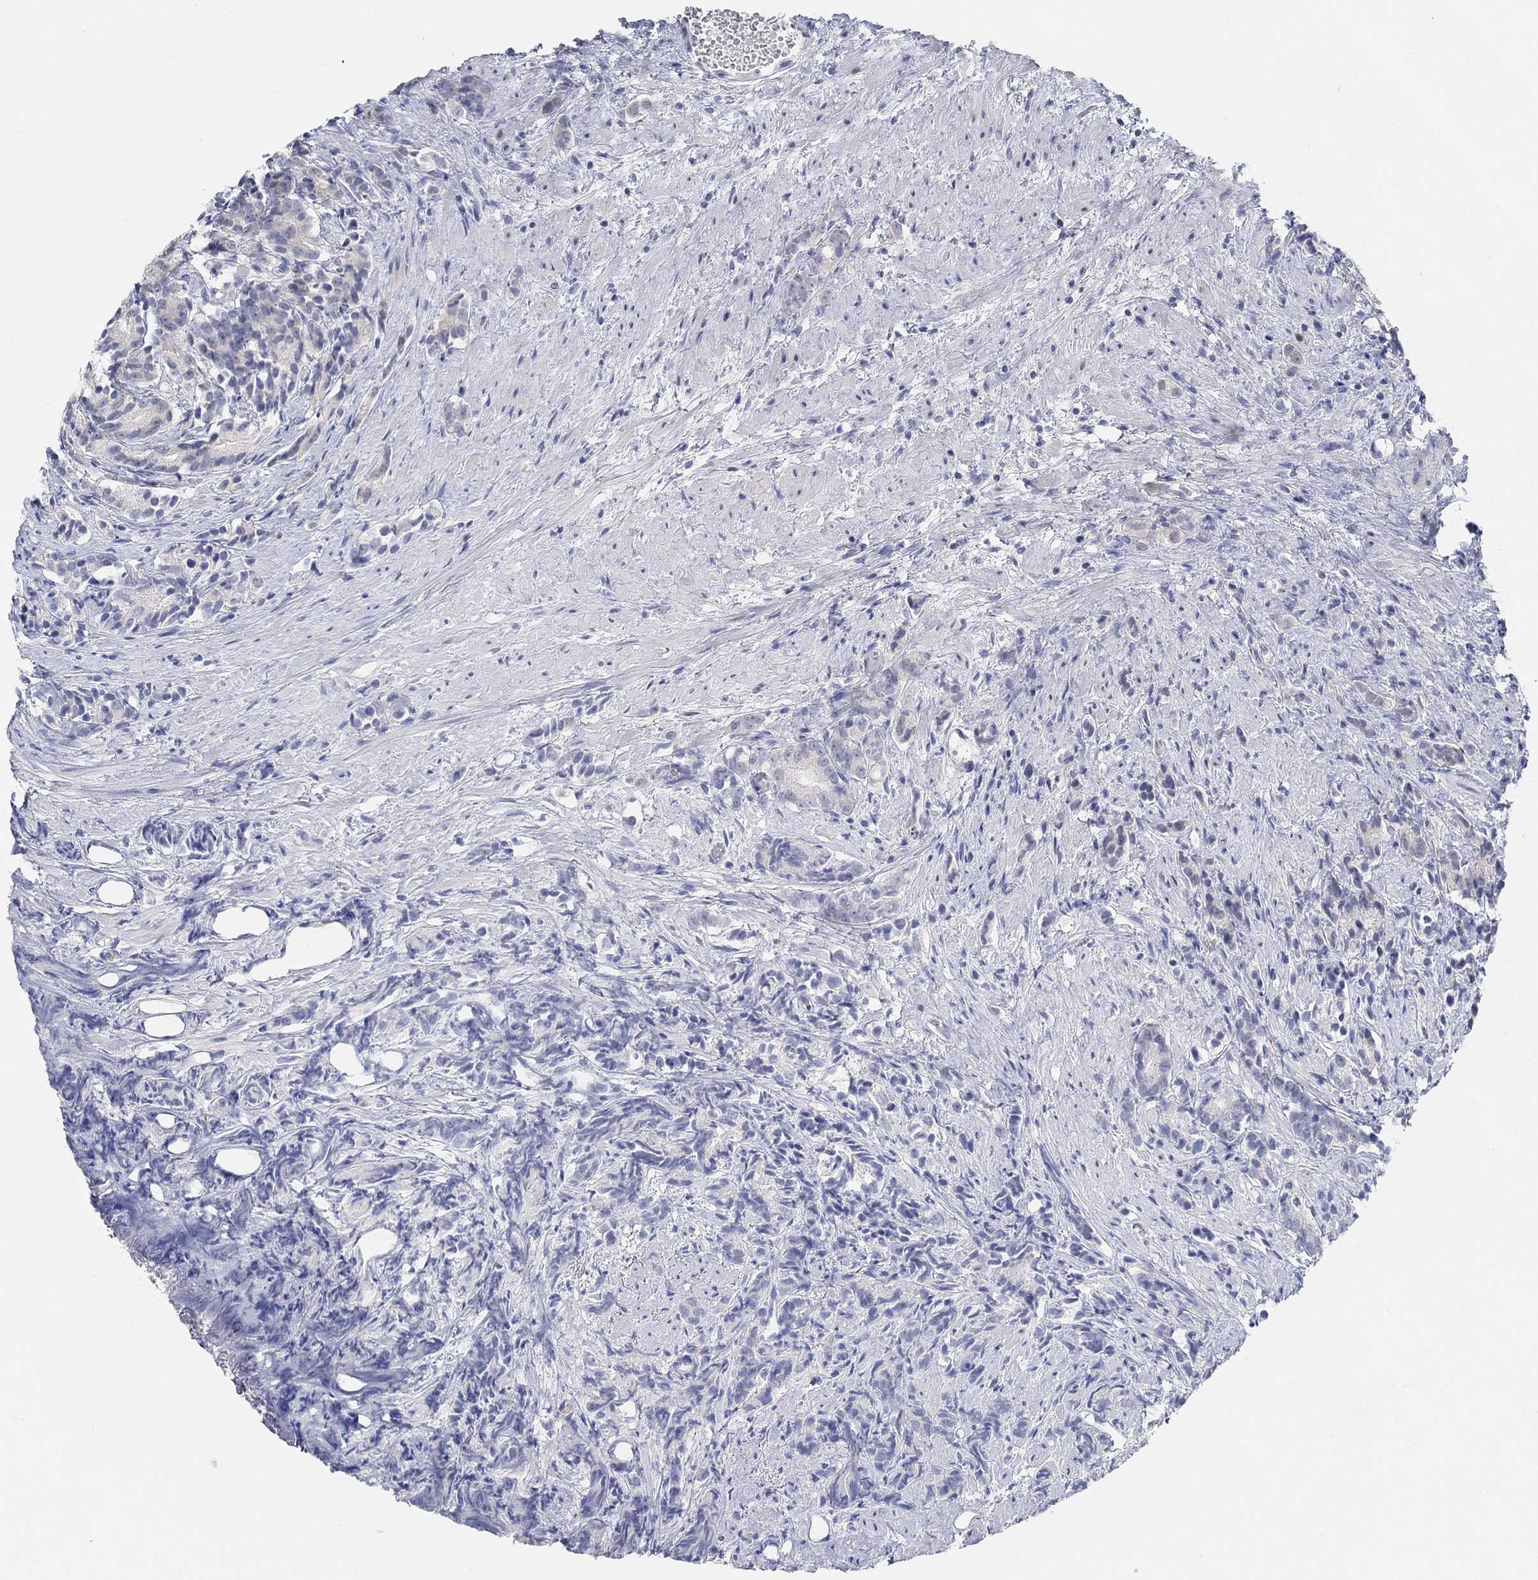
{"staining": {"intensity": "negative", "quantity": "none", "location": "none"}, "tissue": "prostate cancer", "cell_type": "Tumor cells", "image_type": "cancer", "snomed": [{"axis": "morphology", "description": "Adenocarcinoma, High grade"}, {"axis": "topography", "description": "Prostate"}], "caption": "This micrograph is of prostate adenocarcinoma (high-grade) stained with IHC to label a protein in brown with the nuclei are counter-stained blue. There is no positivity in tumor cells. (DAB (3,3'-diaminobenzidine) IHC, high magnification).", "gene": "SNTG2", "patient": {"sex": "male", "age": 90}}